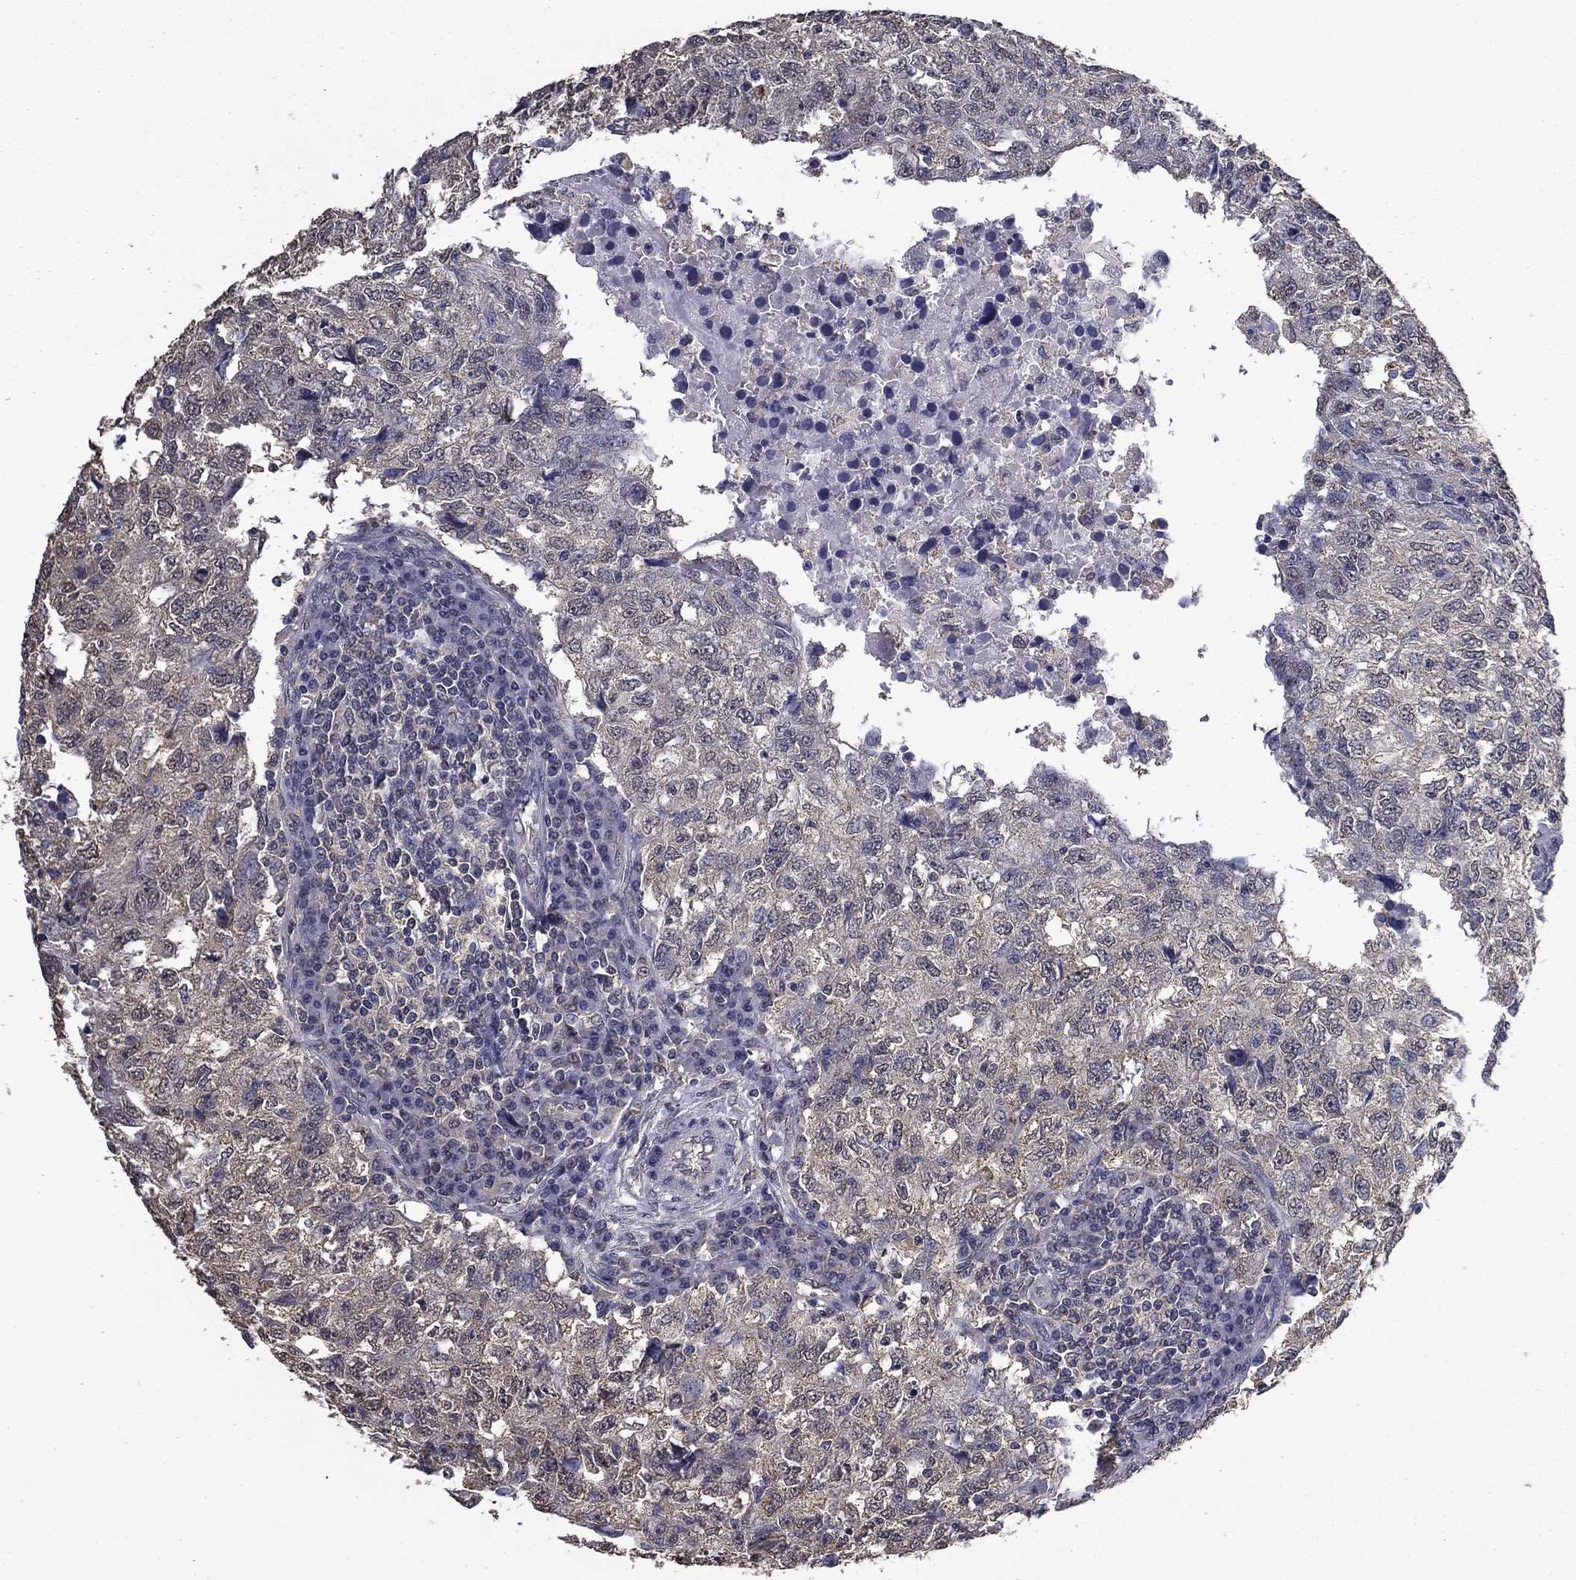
{"staining": {"intensity": "negative", "quantity": "none", "location": "none"}, "tissue": "breast cancer", "cell_type": "Tumor cells", "image_type": "cancer", "snomed": [{"axis": "morphology", "description": "Duct carcinoma"}, {"axis": "topography", "description": "Breast"}], "caption": "The micrograph demonstrates no significant positivity in tumor cells of breast cancer (invasive ductal carcinoma). (Brightfield microscopy of DAB immunohistochemistry at high magnification).", "gene": "MFAP3L", "patient": {"sex": "female", "age": 30}}